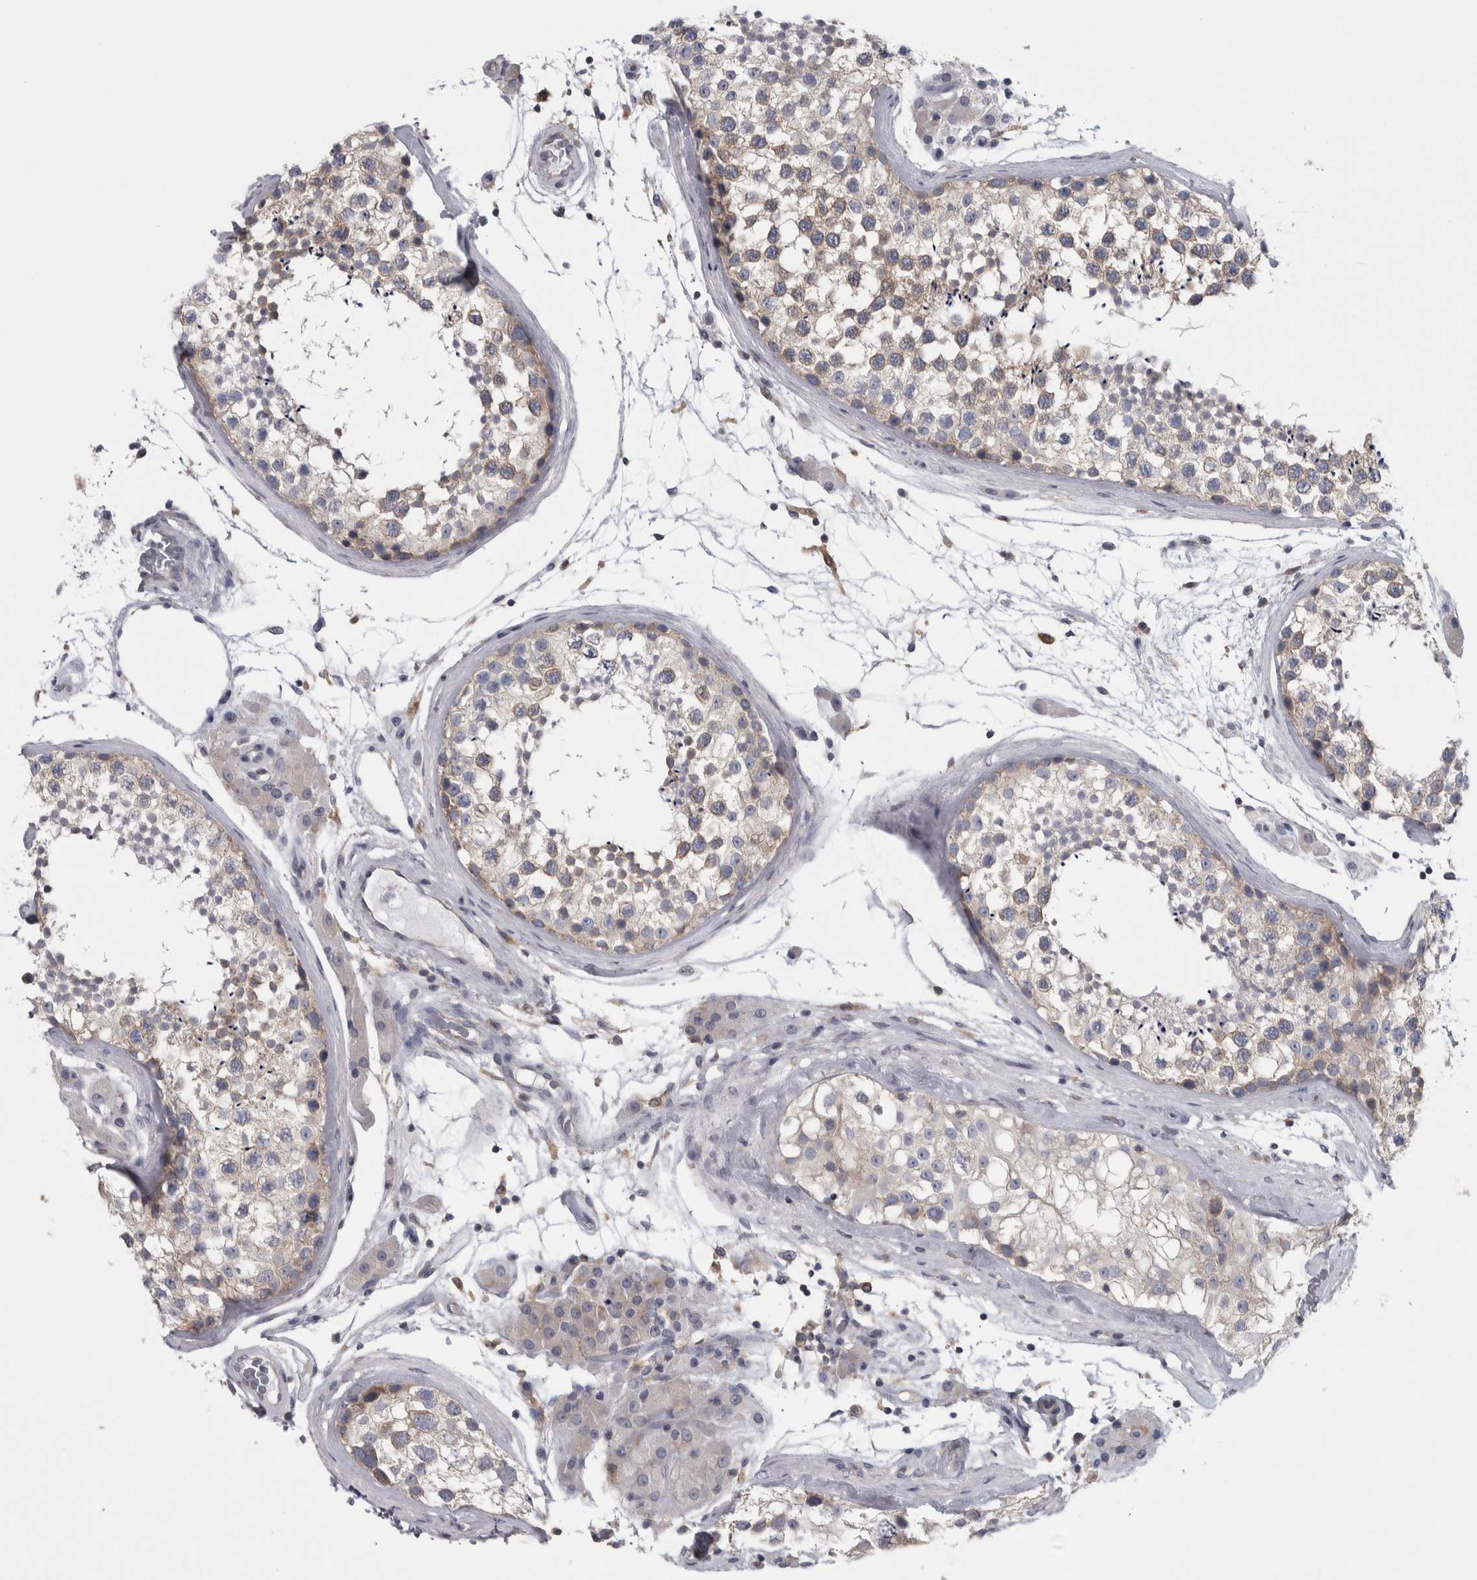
{"staining": {"intensity": "weak", "quantity": "25%-75%", "location": "cytoplasmic/membranous"}, "tissue": "testis", "cell_type": "Cells in seminiferous ducts", "image_type": "normal", "snomed": [{"axis": "morphology", "description": "Normal tissue, NOS"}, {"axis": "topography", "description": "Testis"}], "caption": "A brown stain shows weak cytoplasmic/membranous positivity of a protein in cells in seminiferous ducts of benign testis.", "gene": "PRRC2C", "patient": {"sex": "male", "age": 46}}